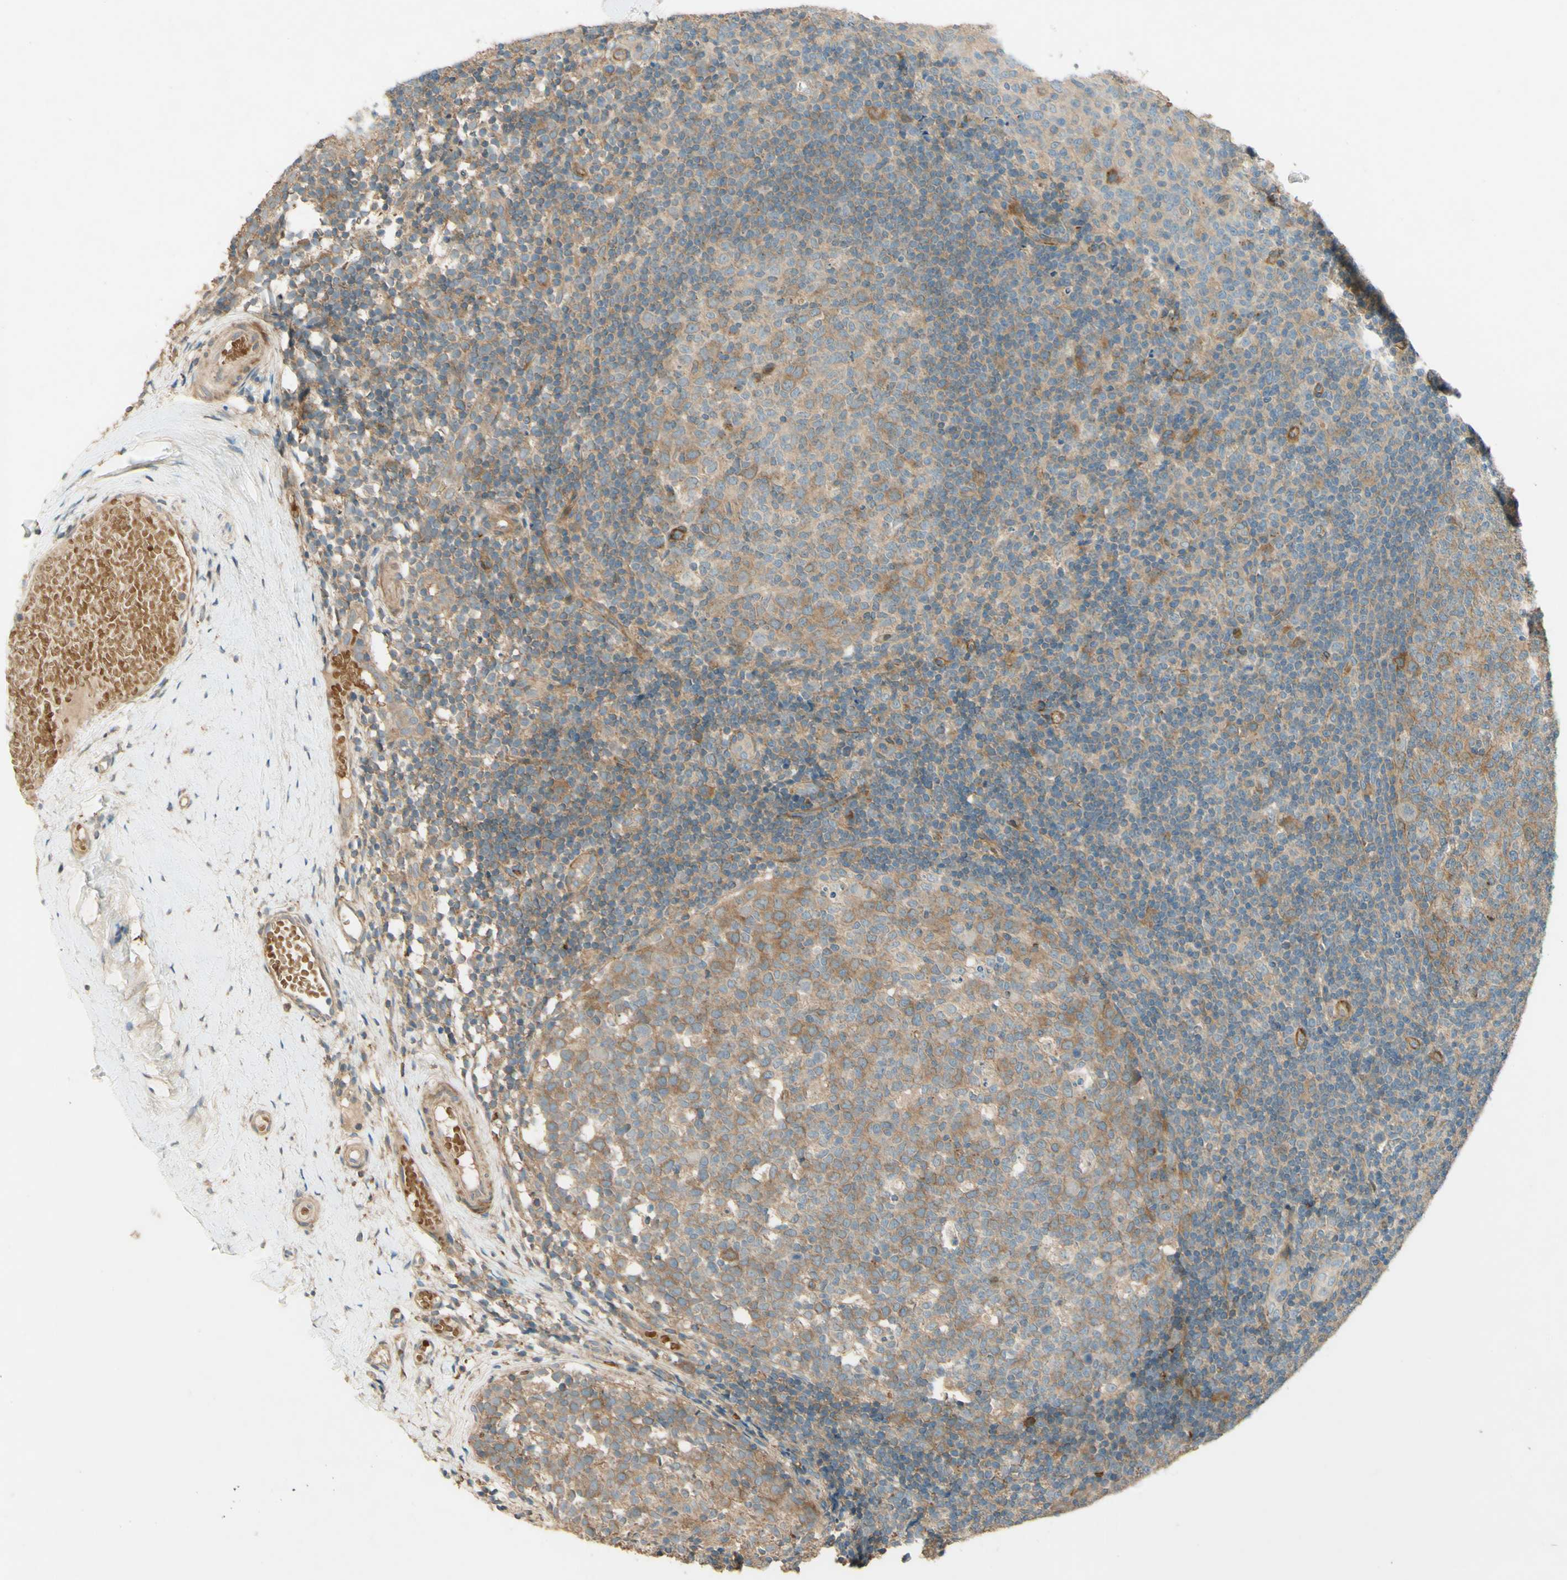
{"staining": {"intensity": "moderate", "quantity": ">75%", "location": "cytoplasmic/membranous"}, "tissue": "tonsil", "cell_type": "Germinal center cells", "image_type": "normal", "snomed": [{"axis": "morphology", "description": "Normal tissue, NOS"}, {"axis": "topography", "description": "Tonsil"}], "caption": "Germinal center cells reveal medium levels of moderate cytoplasmic/membranous positivity in about >75% of cells in normal human tonsil. The staining was performed using DAB to visualize the protein expression in brown, while the nuclei were stained in blue with hematoxylin (Magnification: 20x).", "gene": "ADAM17", "patient": {"sex": "female", "age": 19}}